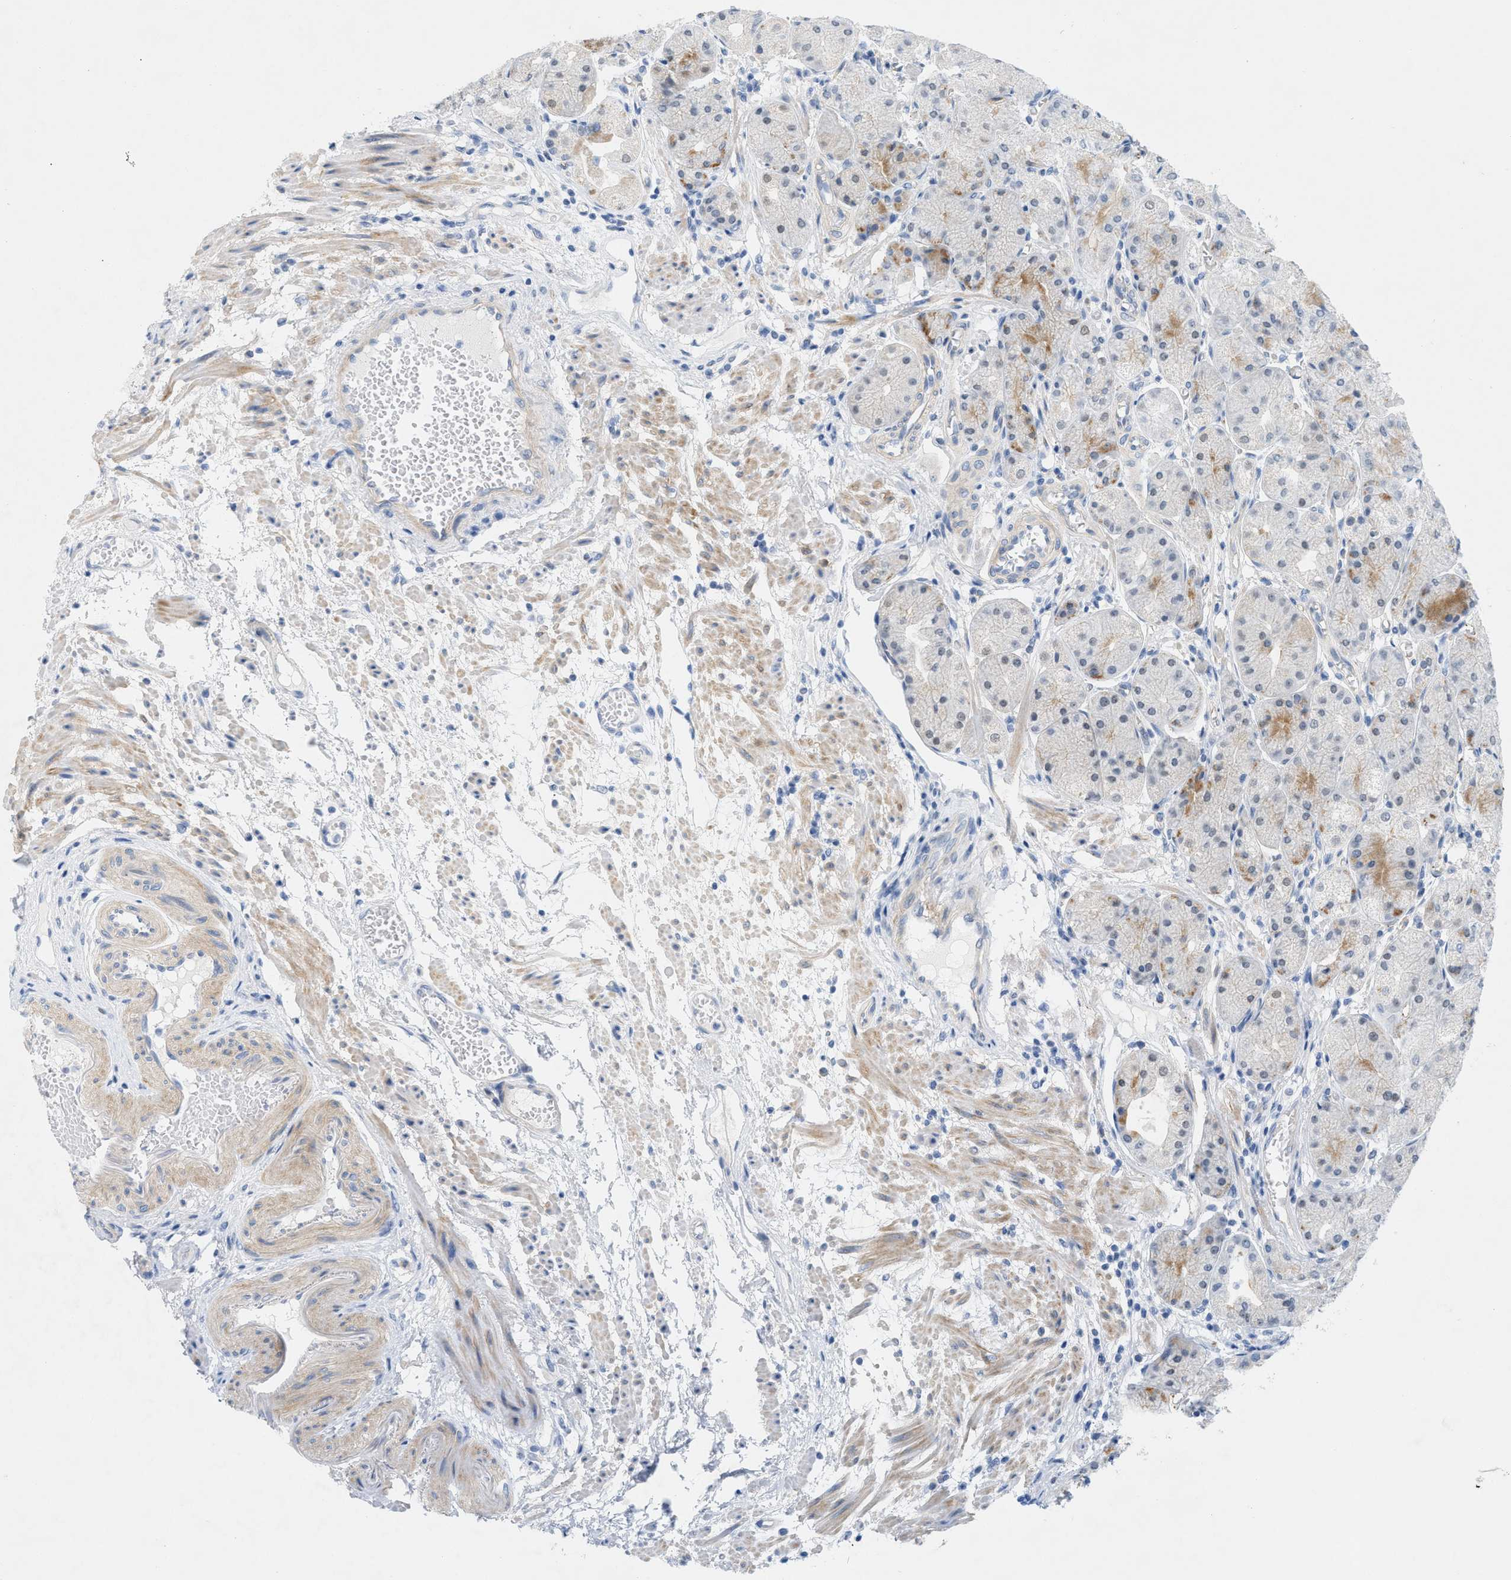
{"staining": {"intensity": "moderate", "quantity": "<25%", "location": "cytoplasmic/membranous"}, "tissue": "stomach", "cell_type": "Glandular cells", "image_type": "normal", "snomed": [{"axis": "morphology", "description": "Normal tissue, NOS"}, {"axis": "topography", "description": "Stomach, upper"}], "caption": "Immunohistochemistry (IHC) image of benign human stomach stained for a protein (brown), which displays low levels of moderate cytoplasmic/membranous expression in approximately <25% of glandular cells.", "gene": "HLTF", "patient": {"sex": "male", "age": 72}}